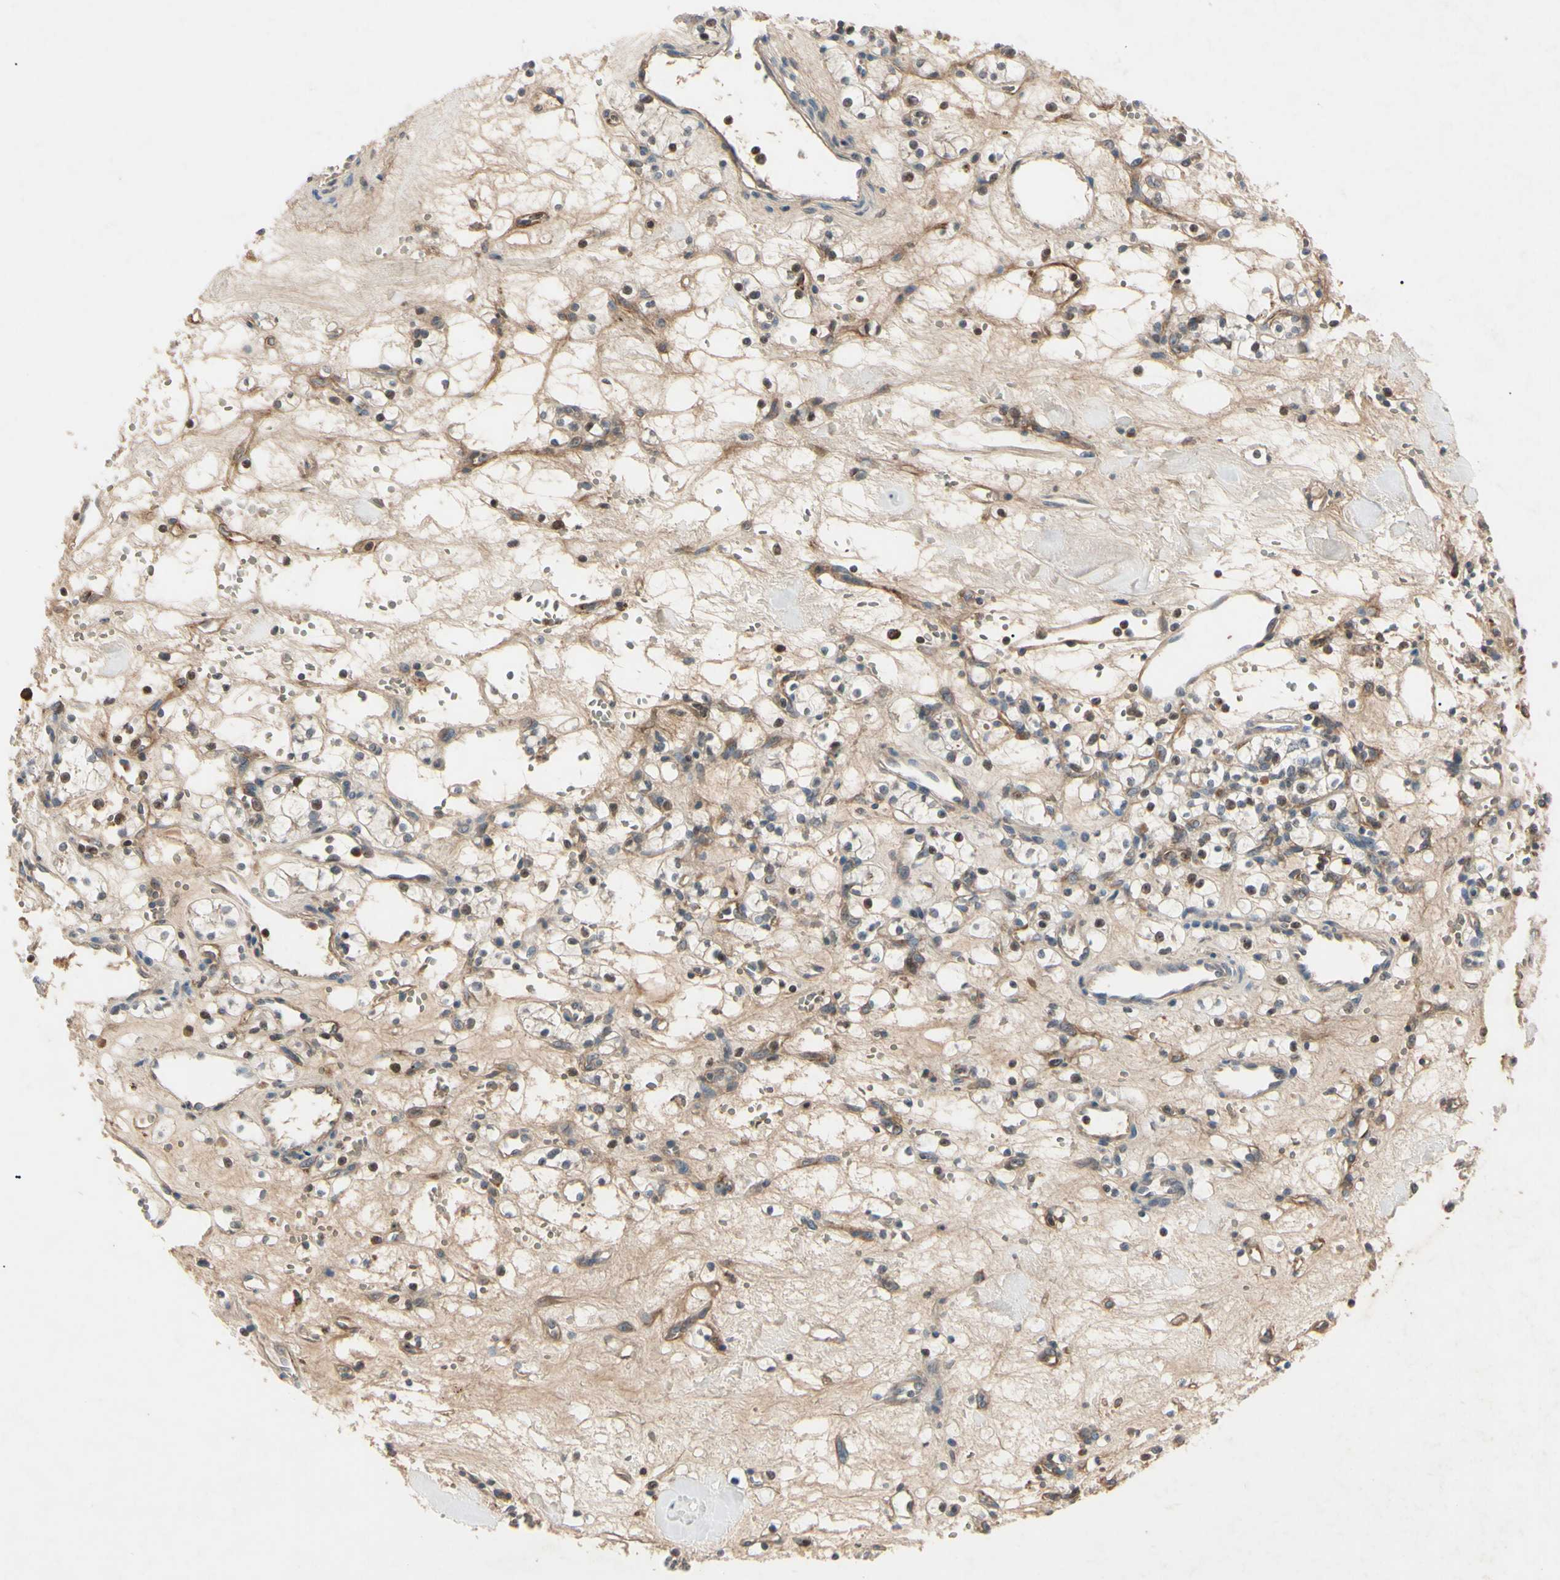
{"staining": {"intensity": "moderate", "quantity": "25%-75%", "location": "nuclear"}, "tissue": "renal cancer", "cell_type": "Tumor cells", "image_type": "cancer", "snomed": [{"axis": "morphology", "description": "Adenocarcinoma, NOS"}, {"axis": "topography", "description": "Kidney"}], "caption": "Renal cancer tissue exhibits moderate nuclear staining in approximately 25%-75% of tumor cells The protein is stained brown, and the nuclei are stained in blue (DAB IHC with brightfield microscopy, high magnification).", "gene": "AEBP1", "patient": {"sex": "female", "age": 60}}